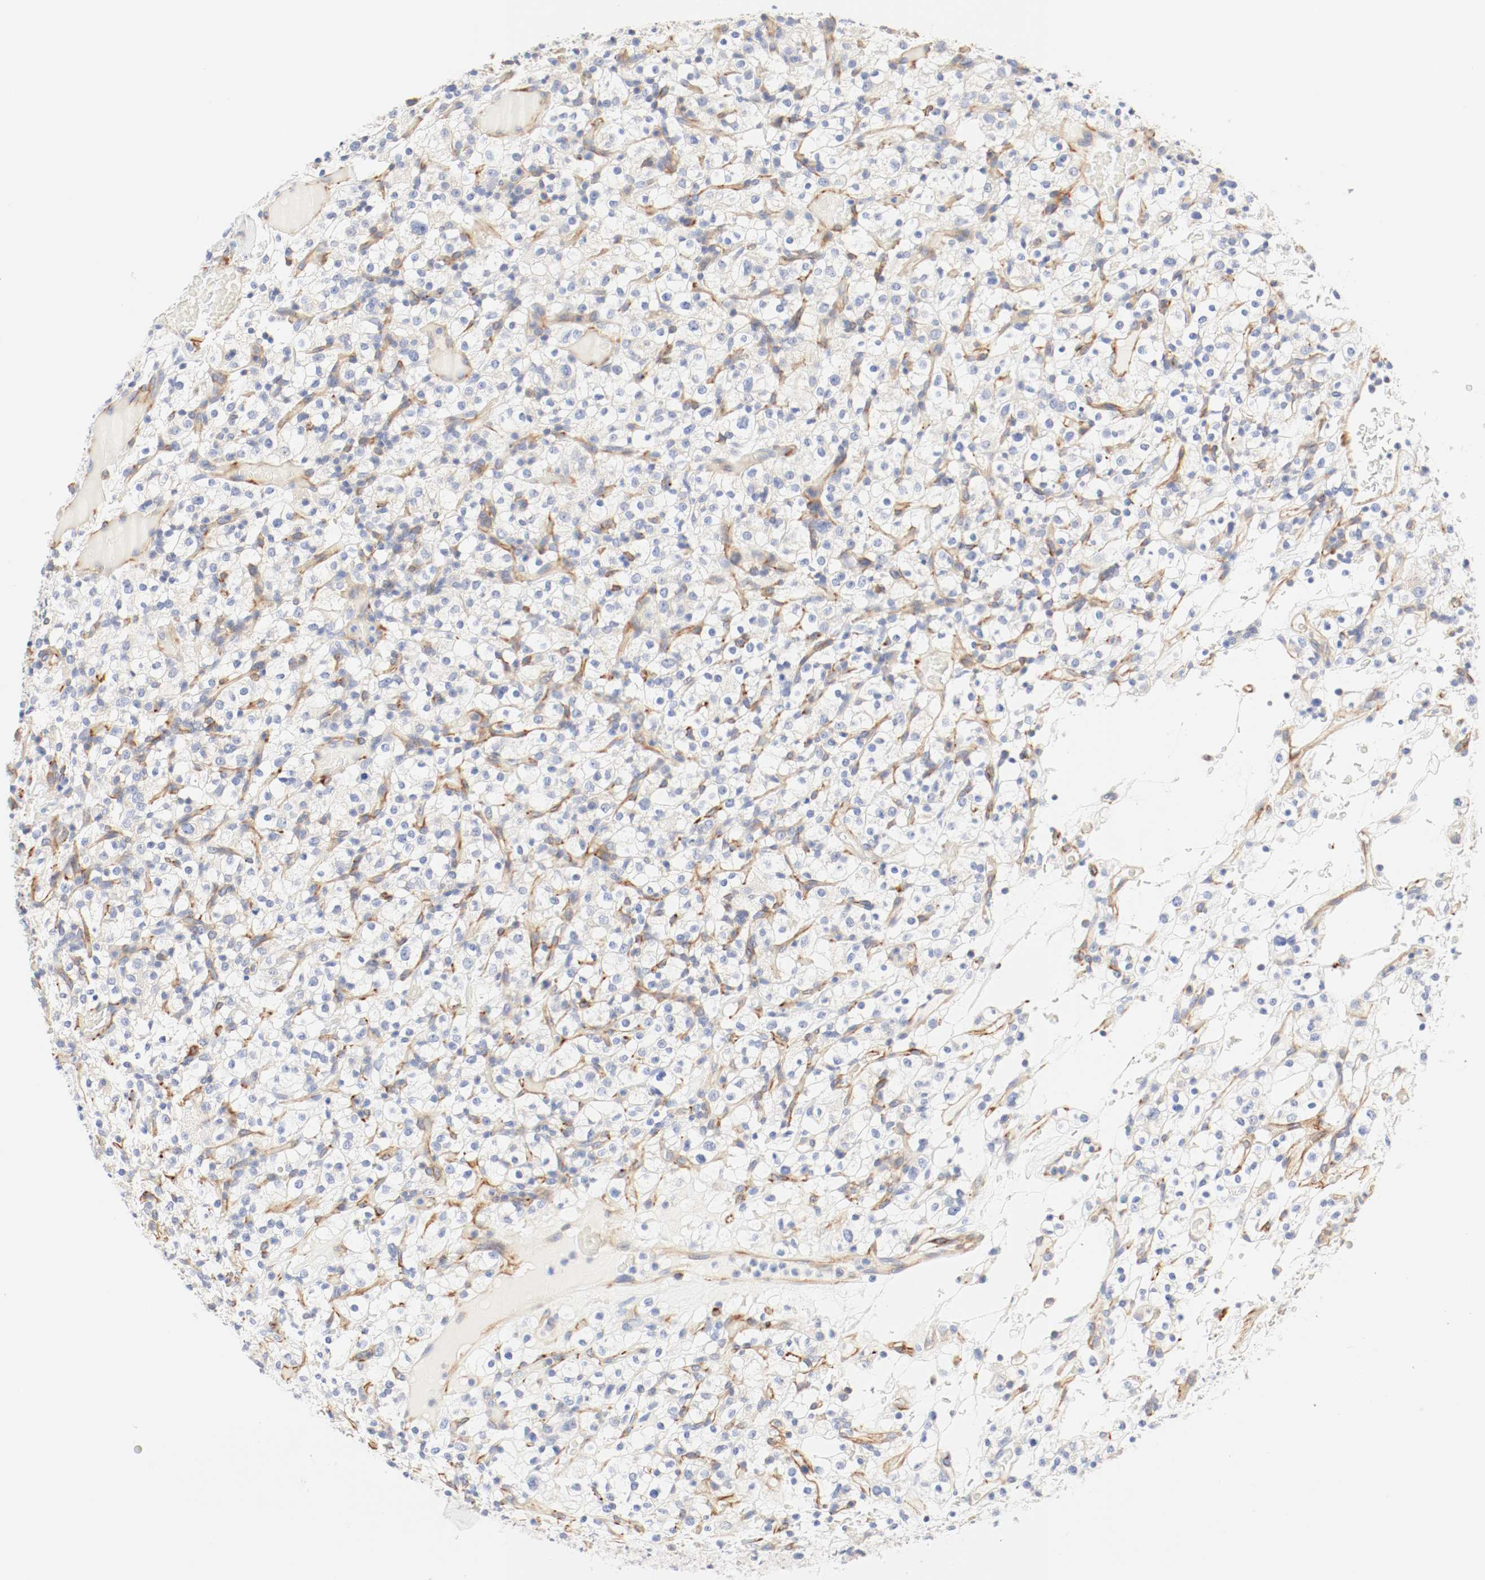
{"staining": {"intensity": "negative", "quantity": "none", "location": "none"}, "tissue": "renal cancer", "cell_type": "Tumor cells", "image_type": "cancer", "snomed": [{"axis": "morphology", "description": "Normal tissue, NOS"}, {"axis": "morphology", "description": "Adenocarcinoma, NOS"}, {"axis": "topography", "description": "Kidney"}], "caption": "There is no significant positivity in tumor cells of renal cancer. (Stains: DAB (3,3'-diaminobenzidine) immunohistochemistry with hematoxylin counter stain, Microscopy: brightfield microscopy at high magnification).", "gene": "GIT1", "patient": {"sex": "female", "age": 72}}